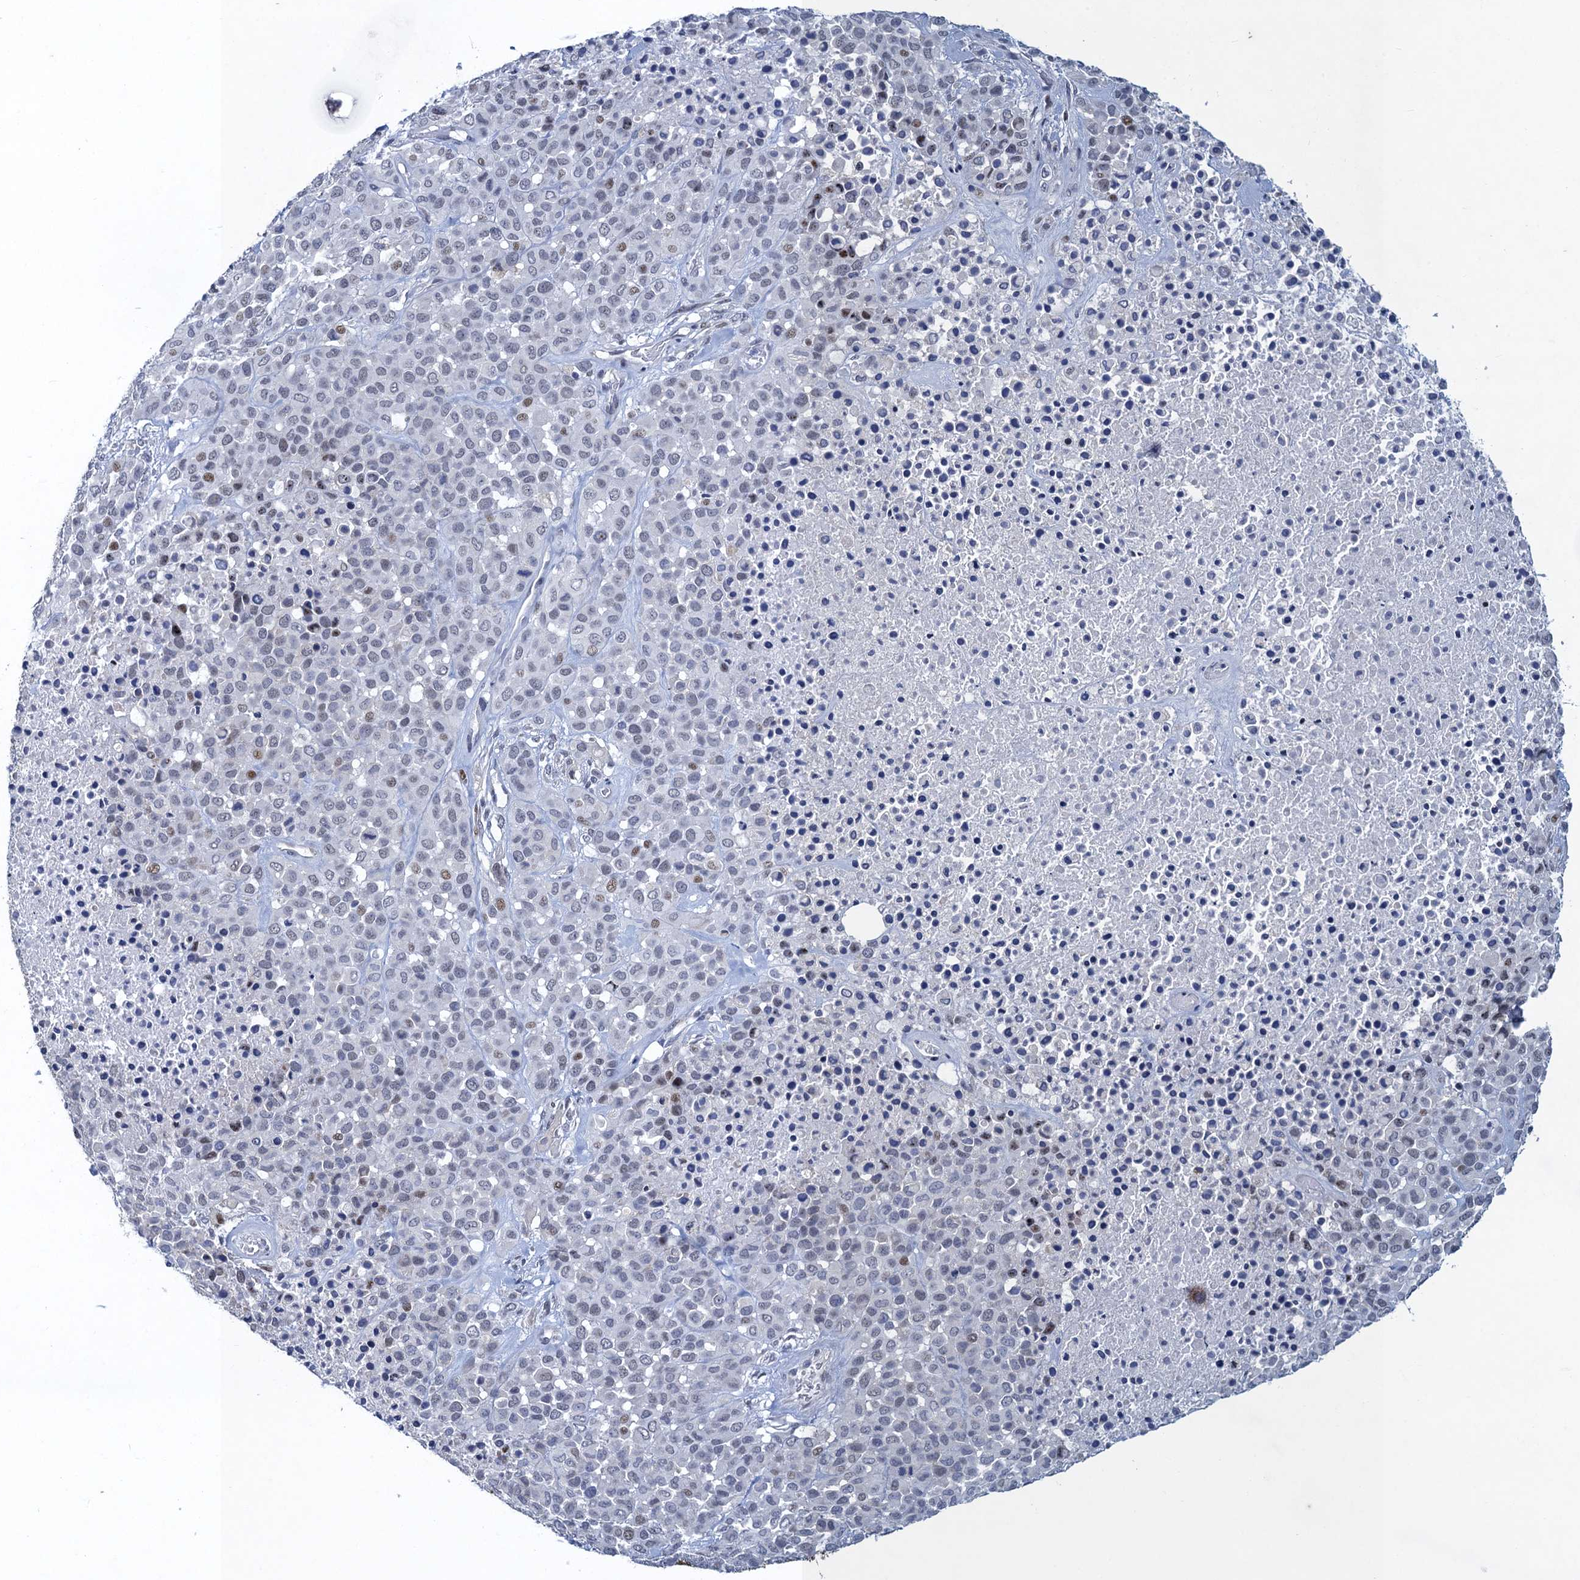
{"staining": {"intensity": "weak", "quantity": "<25%", "location": "nuclear"}, "tissue": "melanoma", "cell_type": "Tumor cells", "image_type": "cancer", "snomed": [{"axis": "morphology", "description": "Malignant melanoma, Metastatic site"}, {"axis": "topography", "description": "Skin"}], "caption": "A histopathology image of human malignant melanoma (metastatic site) is negative for staining in tumor cells.", "gene": "ATOSA", "patient": {"sex": "female", "age": 81}}